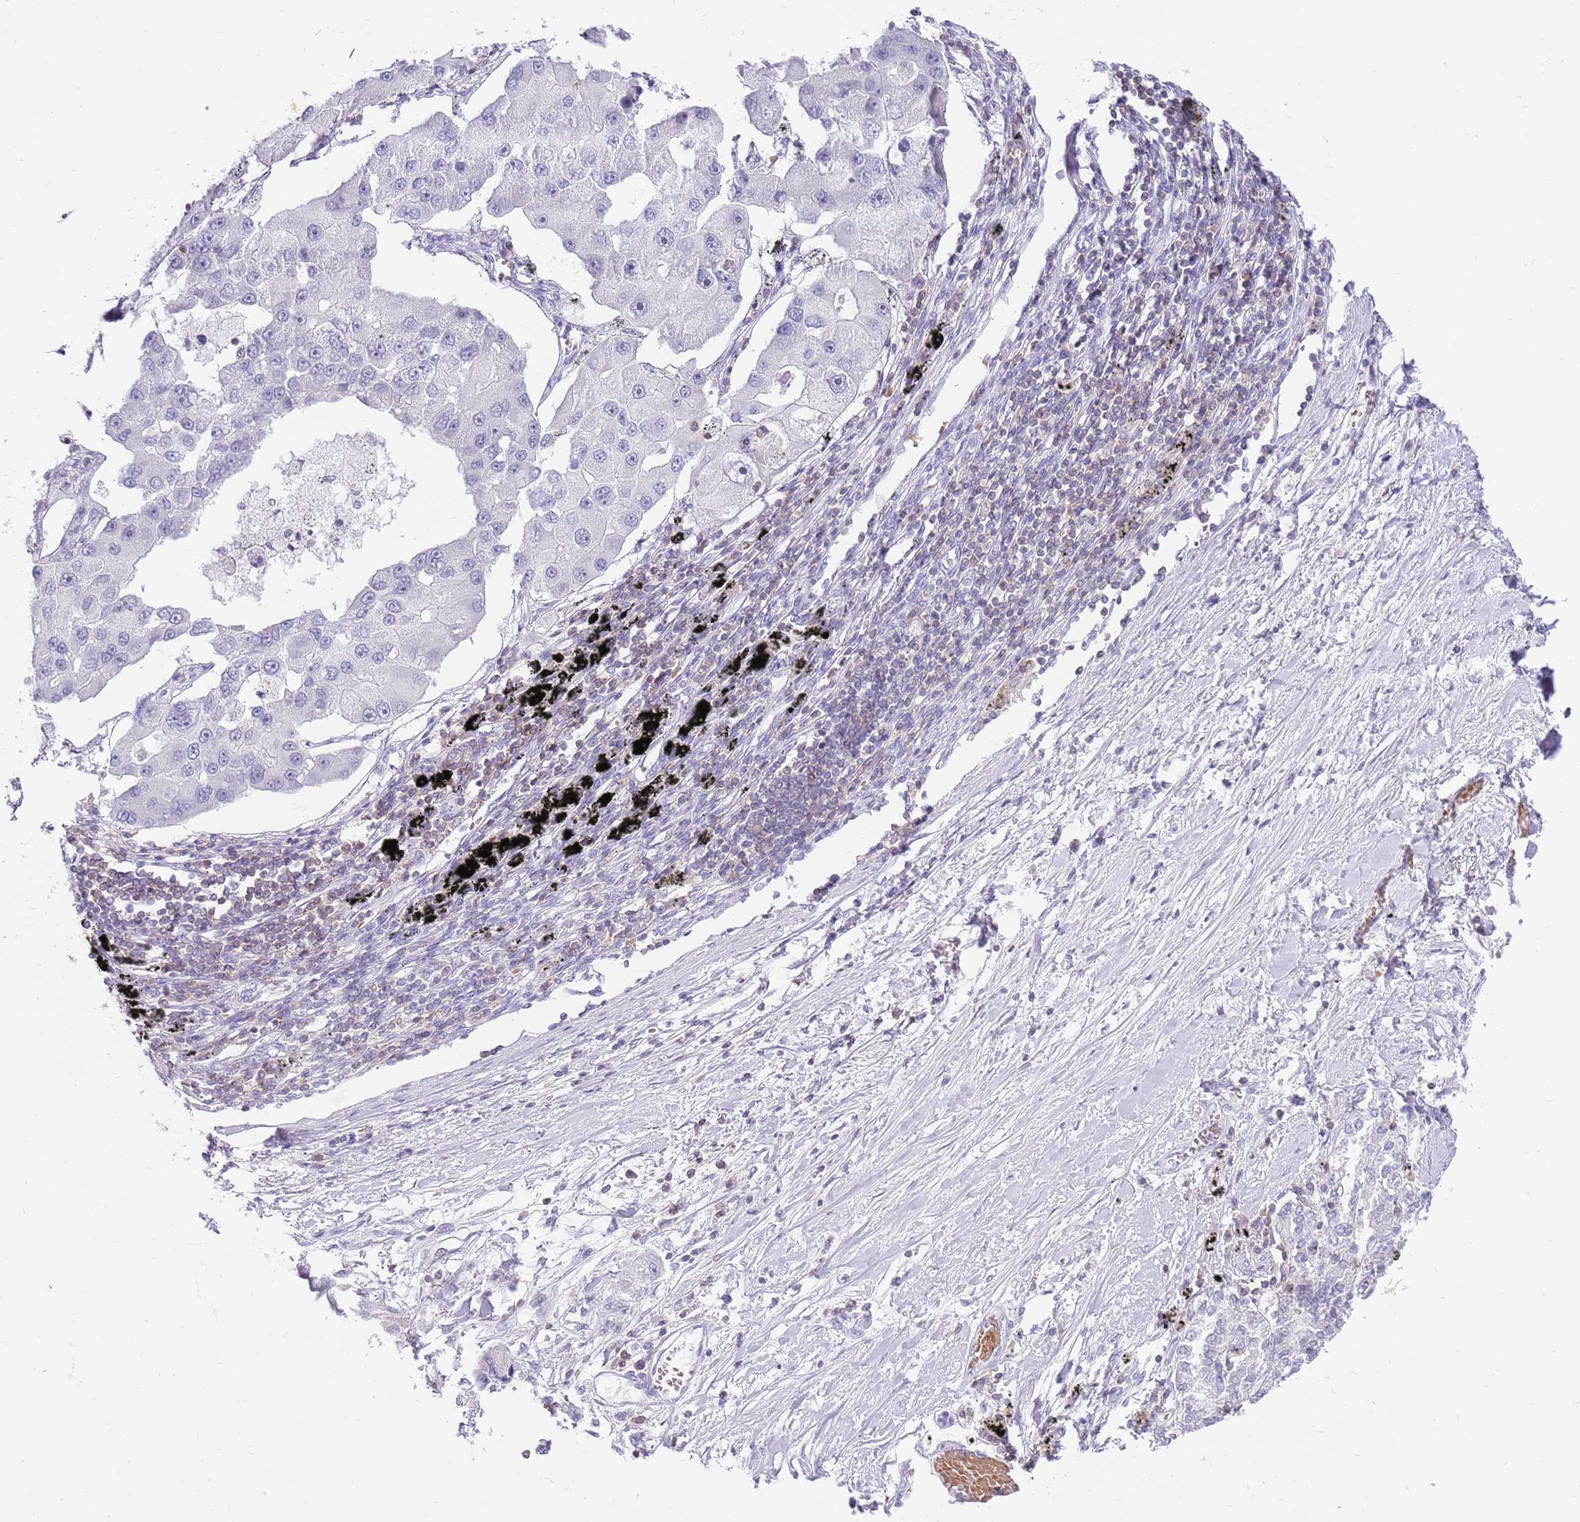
{"staining": {"intensity": "negative", "quantity": "none", "location": "none"}, "tissue": "lung cancer", "cell_type": "Tumor cells", "image_type": "cancer", "snomed": [{"axis": "morphology", "description": "Adenocarcinoma, NOS"}, {"axis": "topography", "description": "Lung"}], "caption": "This is a photomicrograph of immunohistochemistry (IHC) staining of lung cancer, which shows no expression in tumor cells. (DAB IHC with hematoxylin counter stain).", "gene": "OR4Q3", "patient": {"sex": "female", "age": 54}}